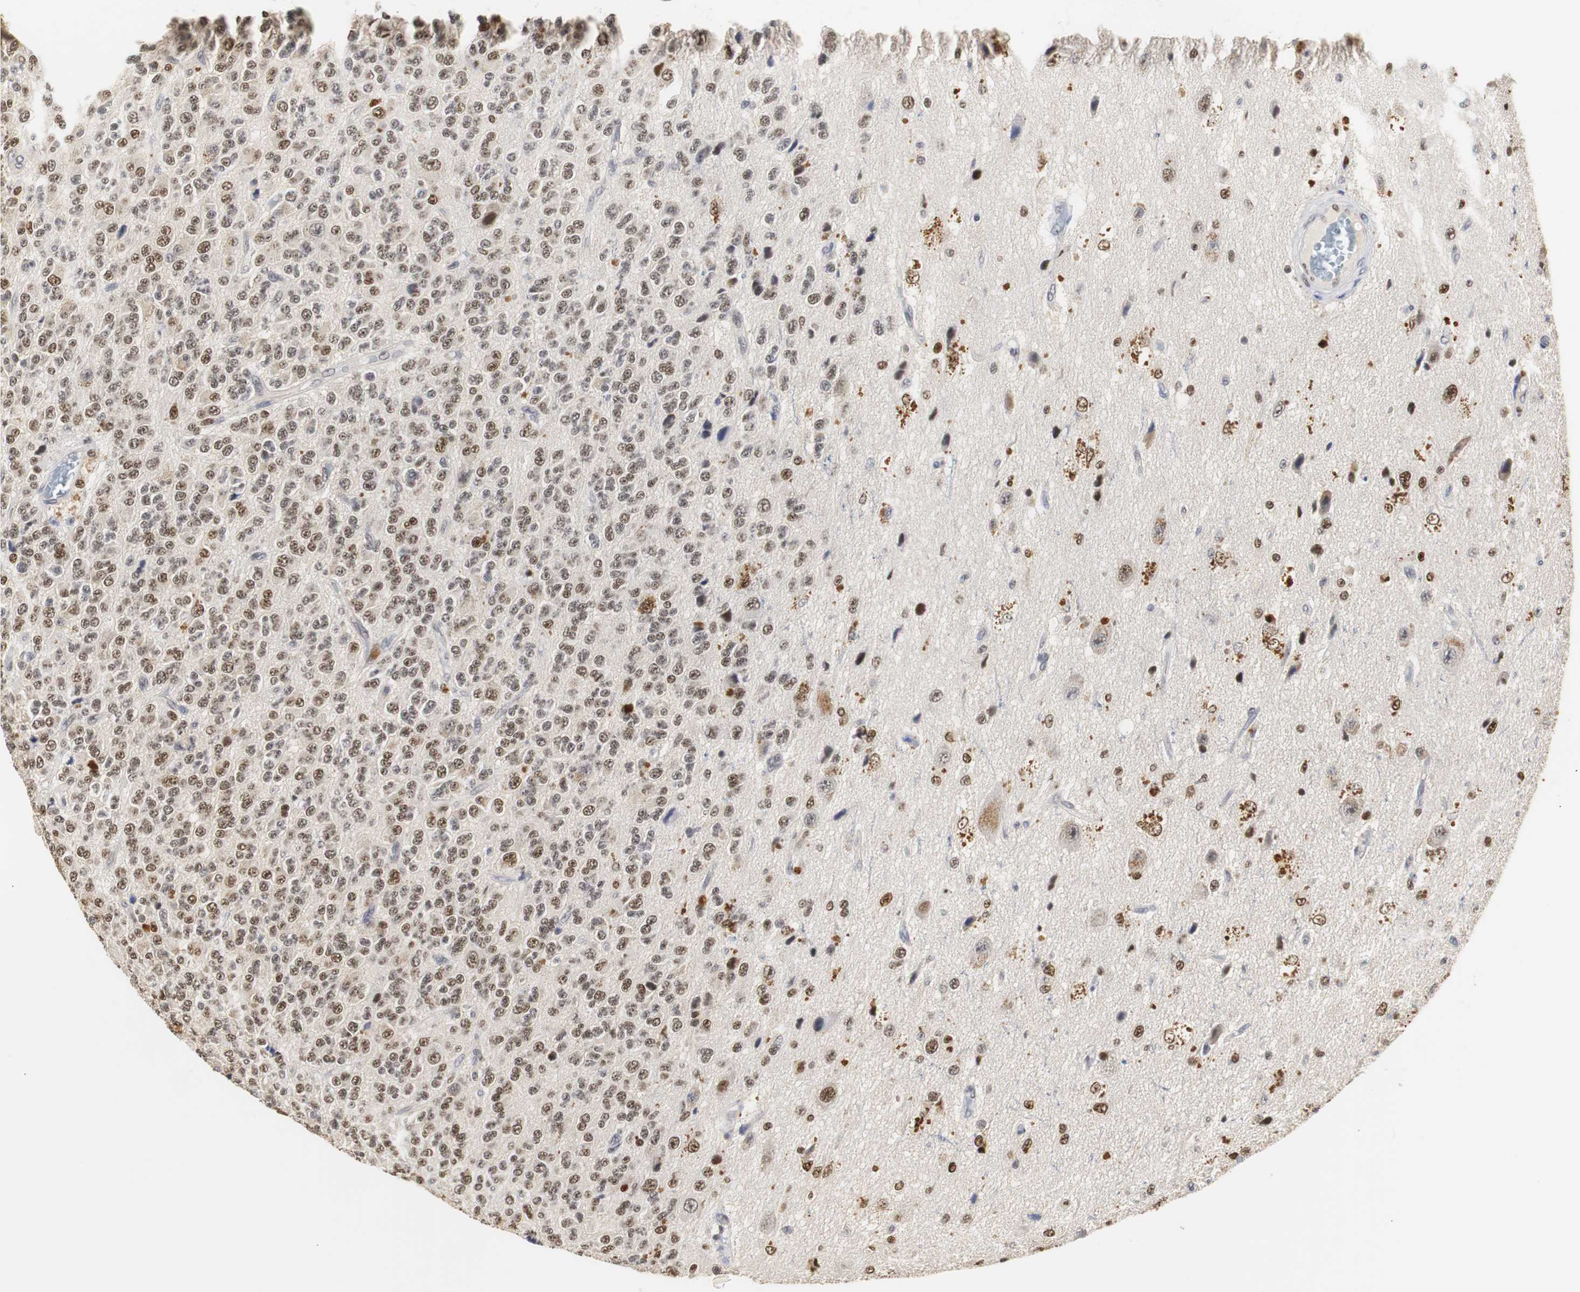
{"staining": {"intensity": "moderate", "quantity": ">75%", "location": "nuclear"}, "tissue": "glioma", "cell_type": "Tumor cells", "image_type": "cancer", "snomed": [{"axis": "morphology", "description": "Glioma, malignant, High grade"}, {"axis": "topography", "description": "pancreas cauda"}], "caption": "DAB immunohistochemical staining of malignant glioma (high-grade) shows moderate nuclear protein positivity in approximately >75% of tumor cells.", "gene": "ZFC3H1", "patient": {"sex": "male", "age": 60}}